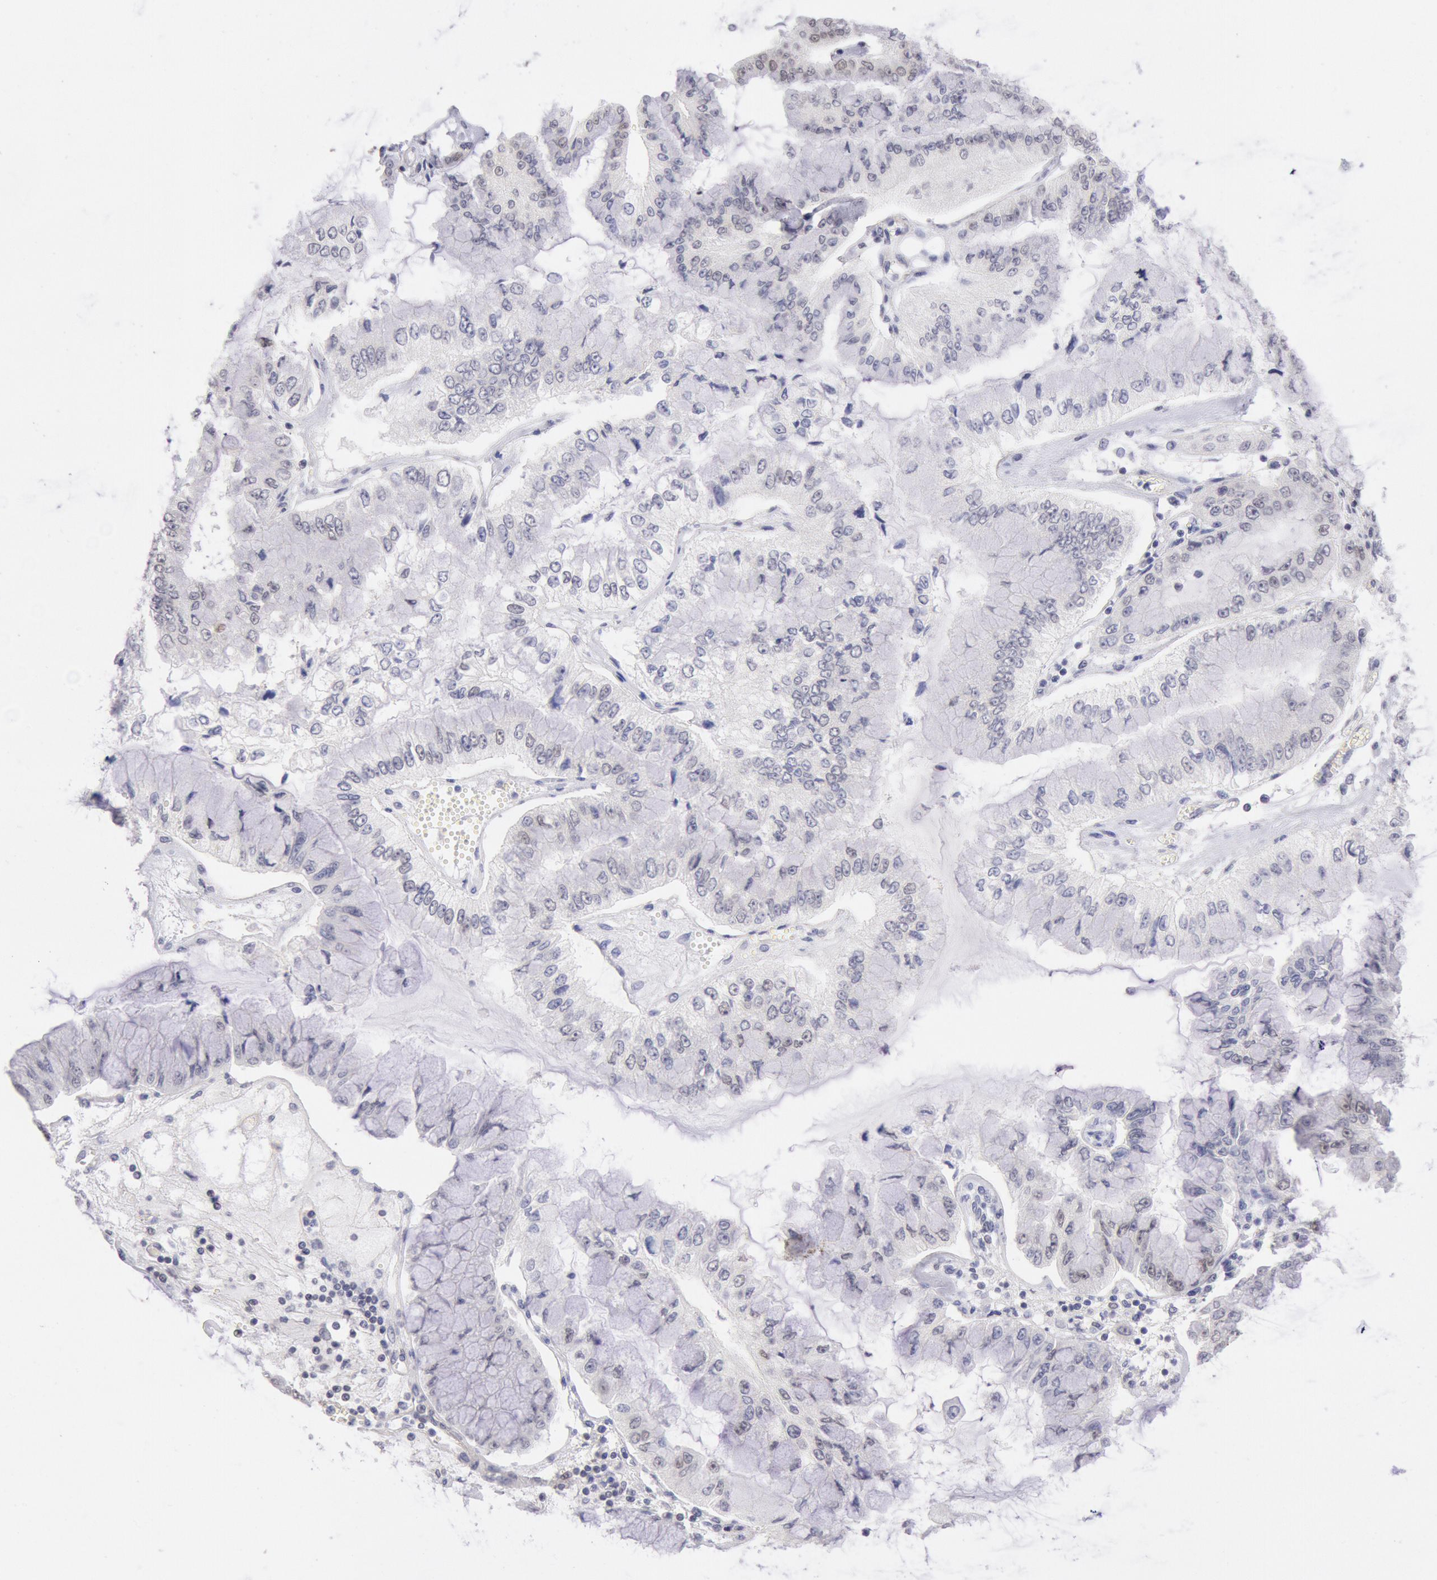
{"staining": {"intensity": "weak", "quantity": "<25%", "location": "cytoplasmic/membranous,nuclear"}, "tissue": "liver cancer", "cell_type": "Tumor cells", "image_type": "cancer", "snomed": [{"axis": "morphology", "description": "Cholangiocarcinoma"}, {"axis": "topography", "description": "Liver"}], "caption": "Tumor cells show no significant protein expression in cholangiocarcinoma (liver).", "gene": "MYH7", "patient": {"sex": "female", "age": 79}}